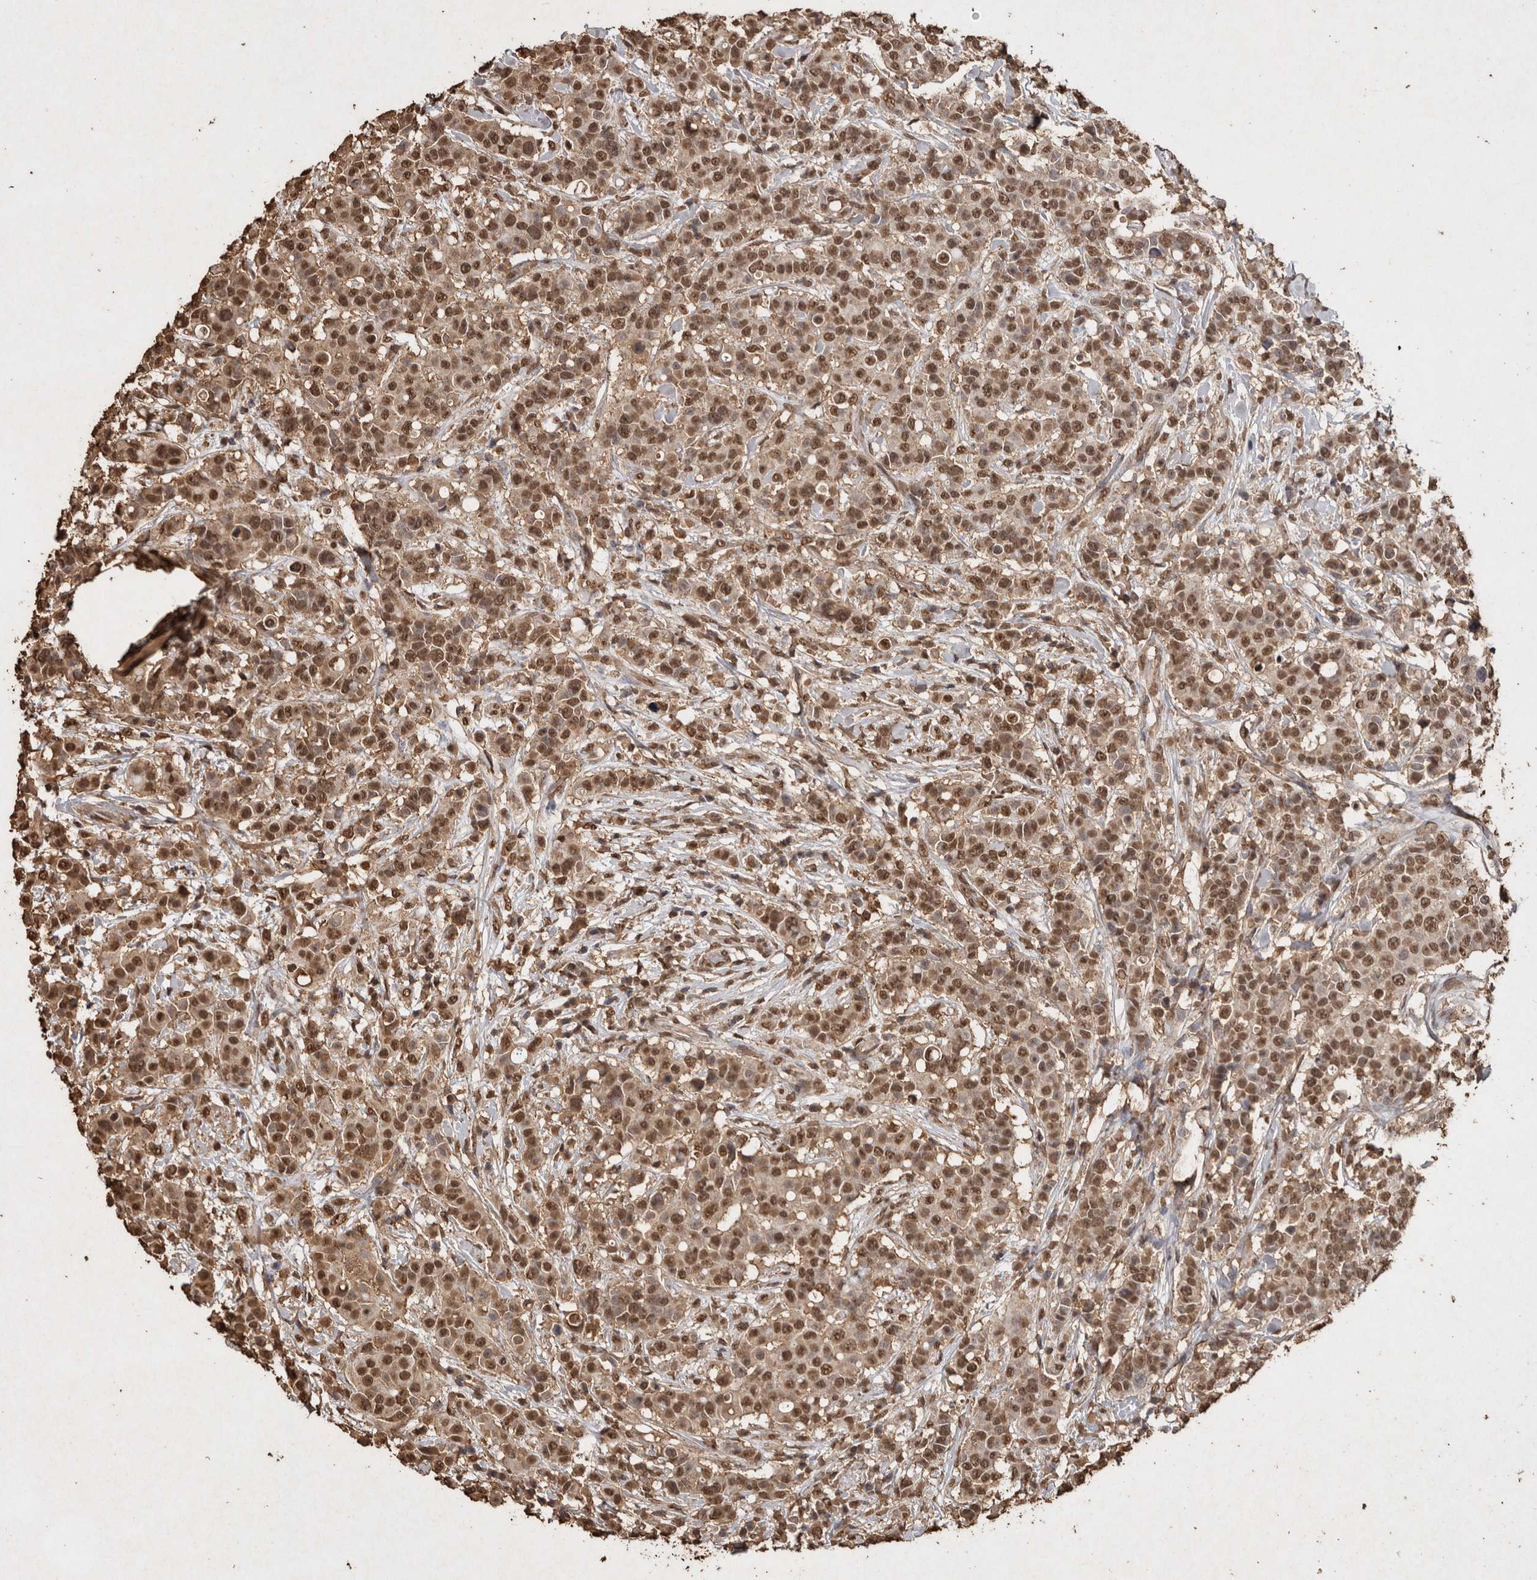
{"staining": {"intensity": "moderate", "quantity": ">75%", "location": "nuclear"}, "tissue": "breast cancer", "cell_type": "Tumor cells", "image_type": "cancer", "snomed": [{"axis": "morphology", "description": "Duct carcinoma"}, {"axis": "topography", "description": "Breast"}], "caption": "Human invasive ductal carcinoma (breast) stained for a protein (brown) exhibits moderate nuclear positive staining in approximately >75% of tumor cells.", "gene": "FSTL3", "patient": {"sex": "female", "age": 27}}